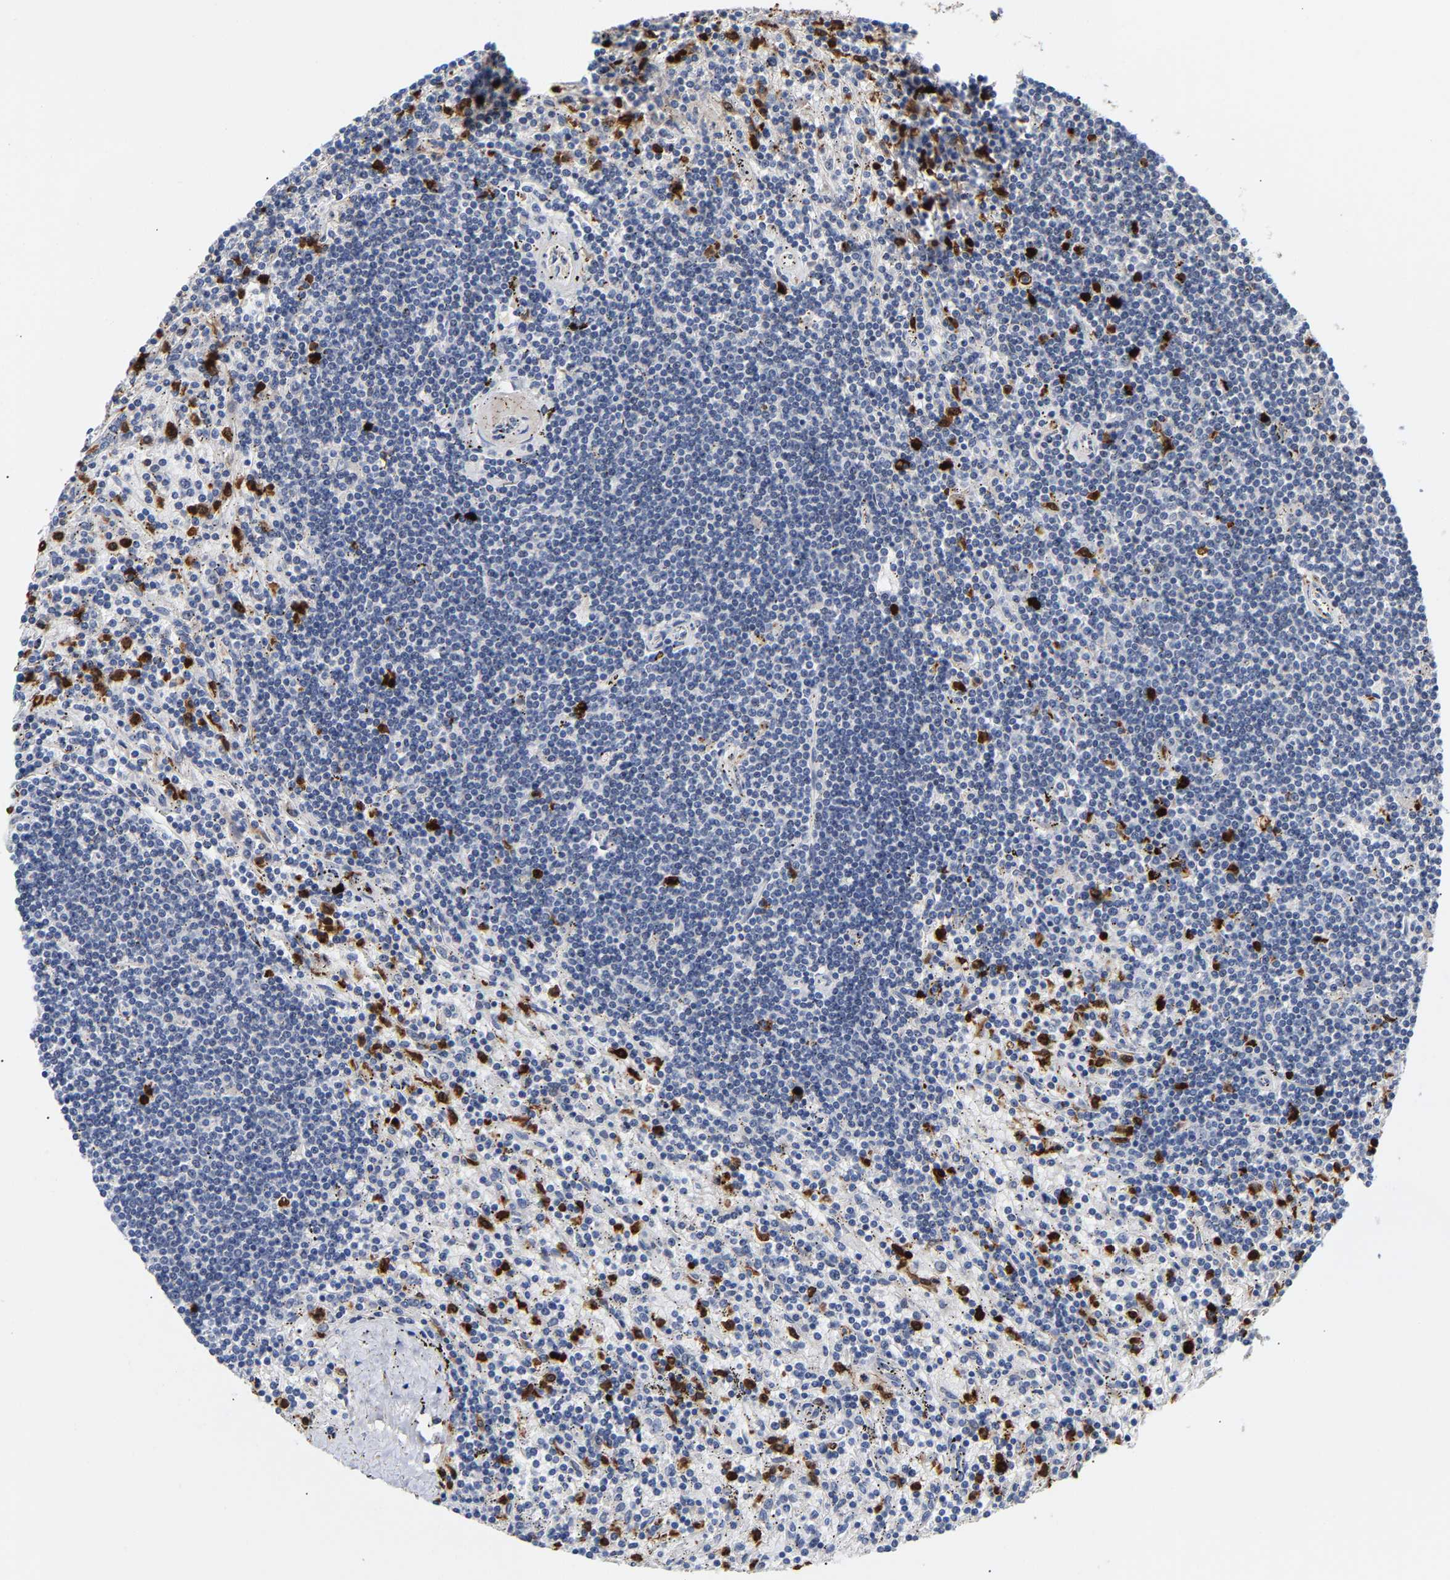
{"staining": {"intensity": "negative", "quantity": "none", "location": "none"}, "tissue": "lymphoma", "cell_type": "Tumor cells", "image_type": "cancer", "snomed": [{"axis": "morphology", "description": "Malignant lymphoma, non-Hodgkin's type, Low grade"}, {"axis": "topography", "description": "Spleen"}], "caption": "An image of low-grade malignant lymphoma, non-Hodgkin's type stained for a protein demonstrates no brown staining in tumor cells.", "gene": "TDRD7", "patient": {"sex": "male", "age": 76}}